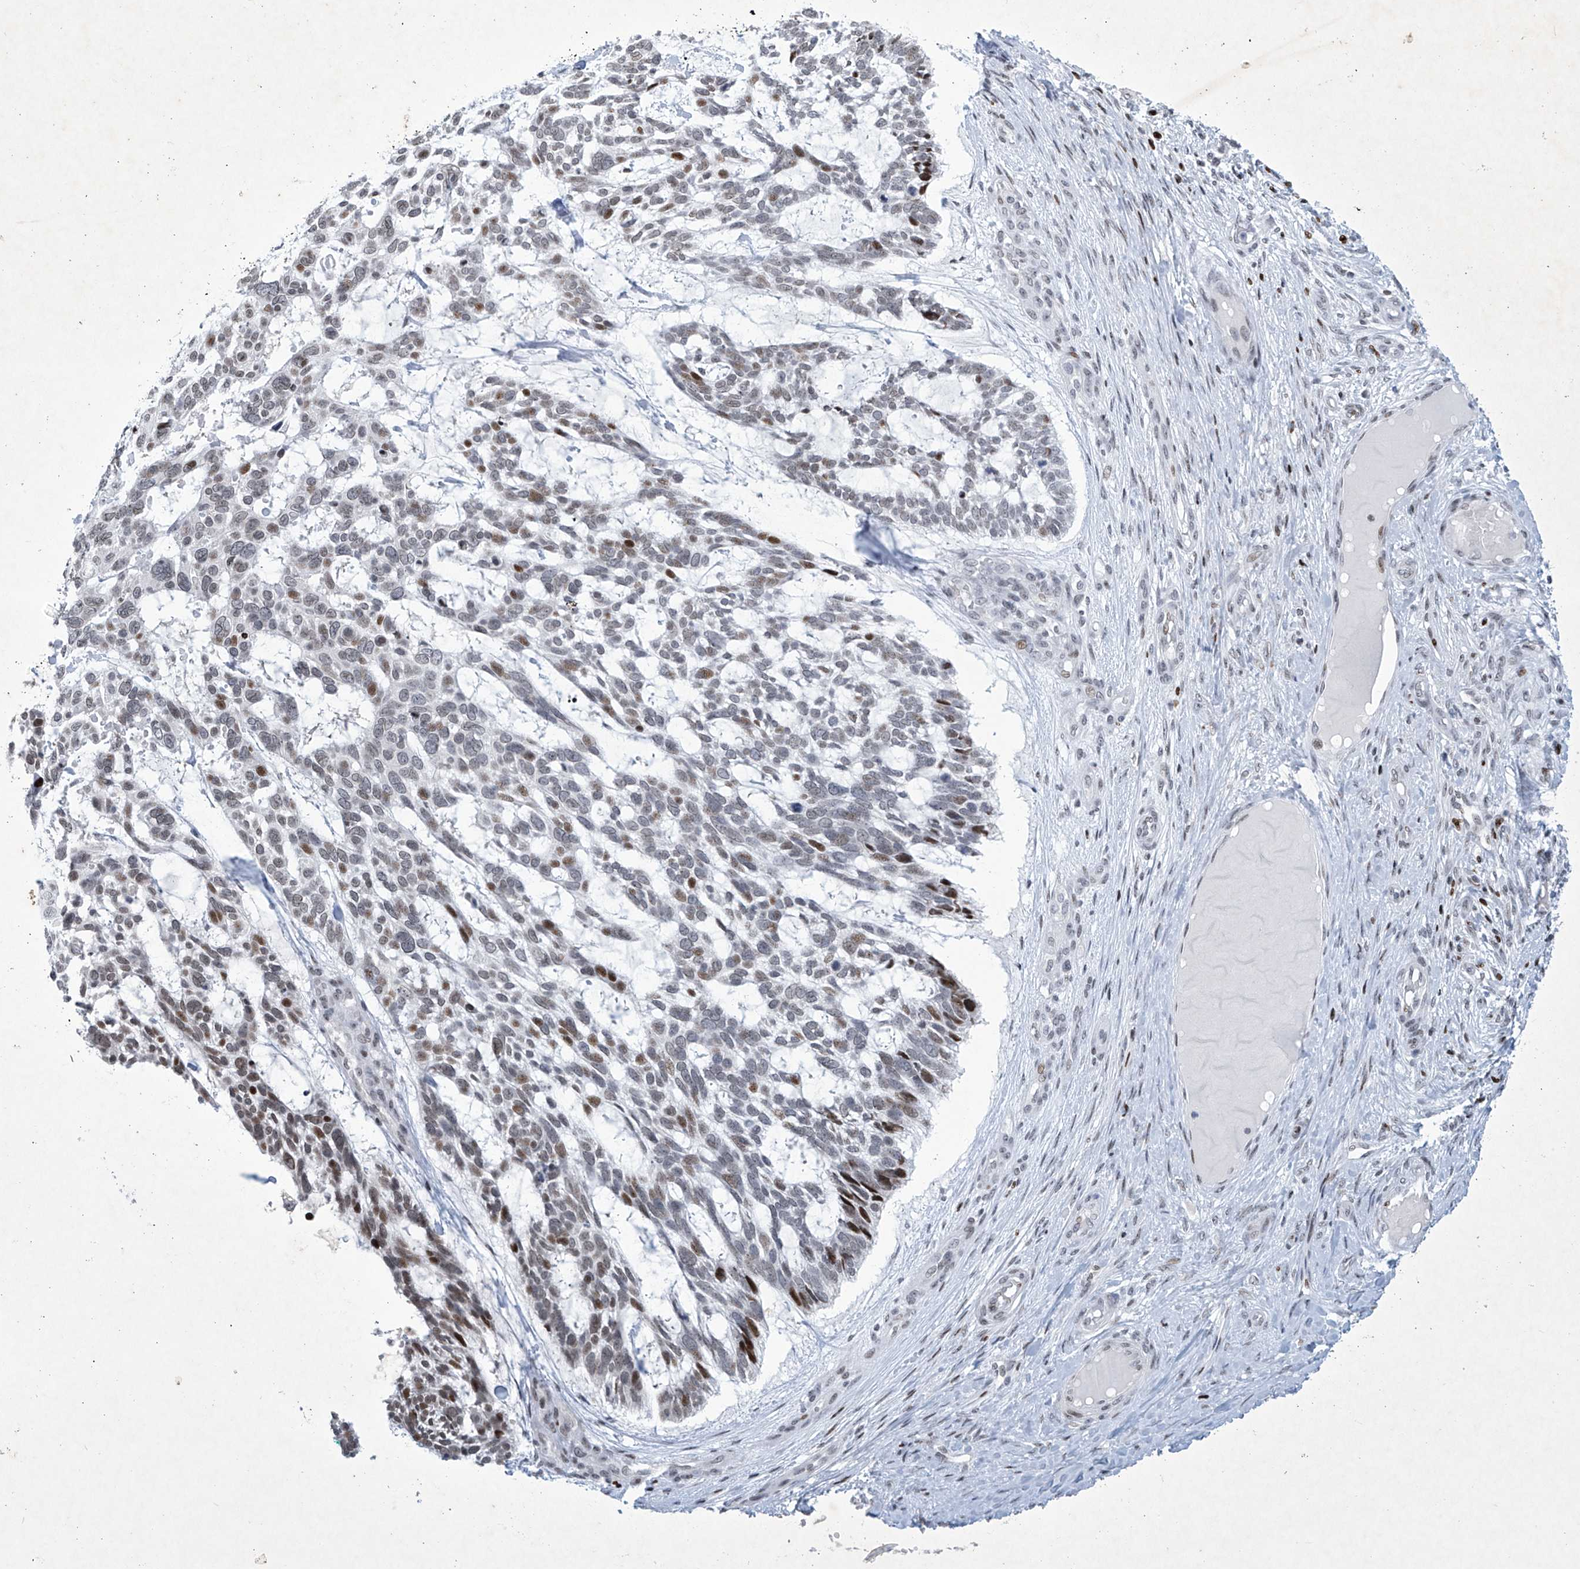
{"staining": {"intensity": "moderate", "quantity": "25%-75%", "location": "nuclear"}, "tissue": "skin cancer", "cell_type": "Tumor cells", "image_type": "cancer", "snomed": [{"axis": "morphology", "description": "Basal cell carcinoma"}, {"axis": "topography", "description": "Skin"}], "caption": "The image reveals staining of skin cancer (basal cell carcinoma), revealing moderate nuclear protein staining (brown color) within tumor cells.", "gene": "RFX7", "patient": {"sex": "male", "age": 88}}